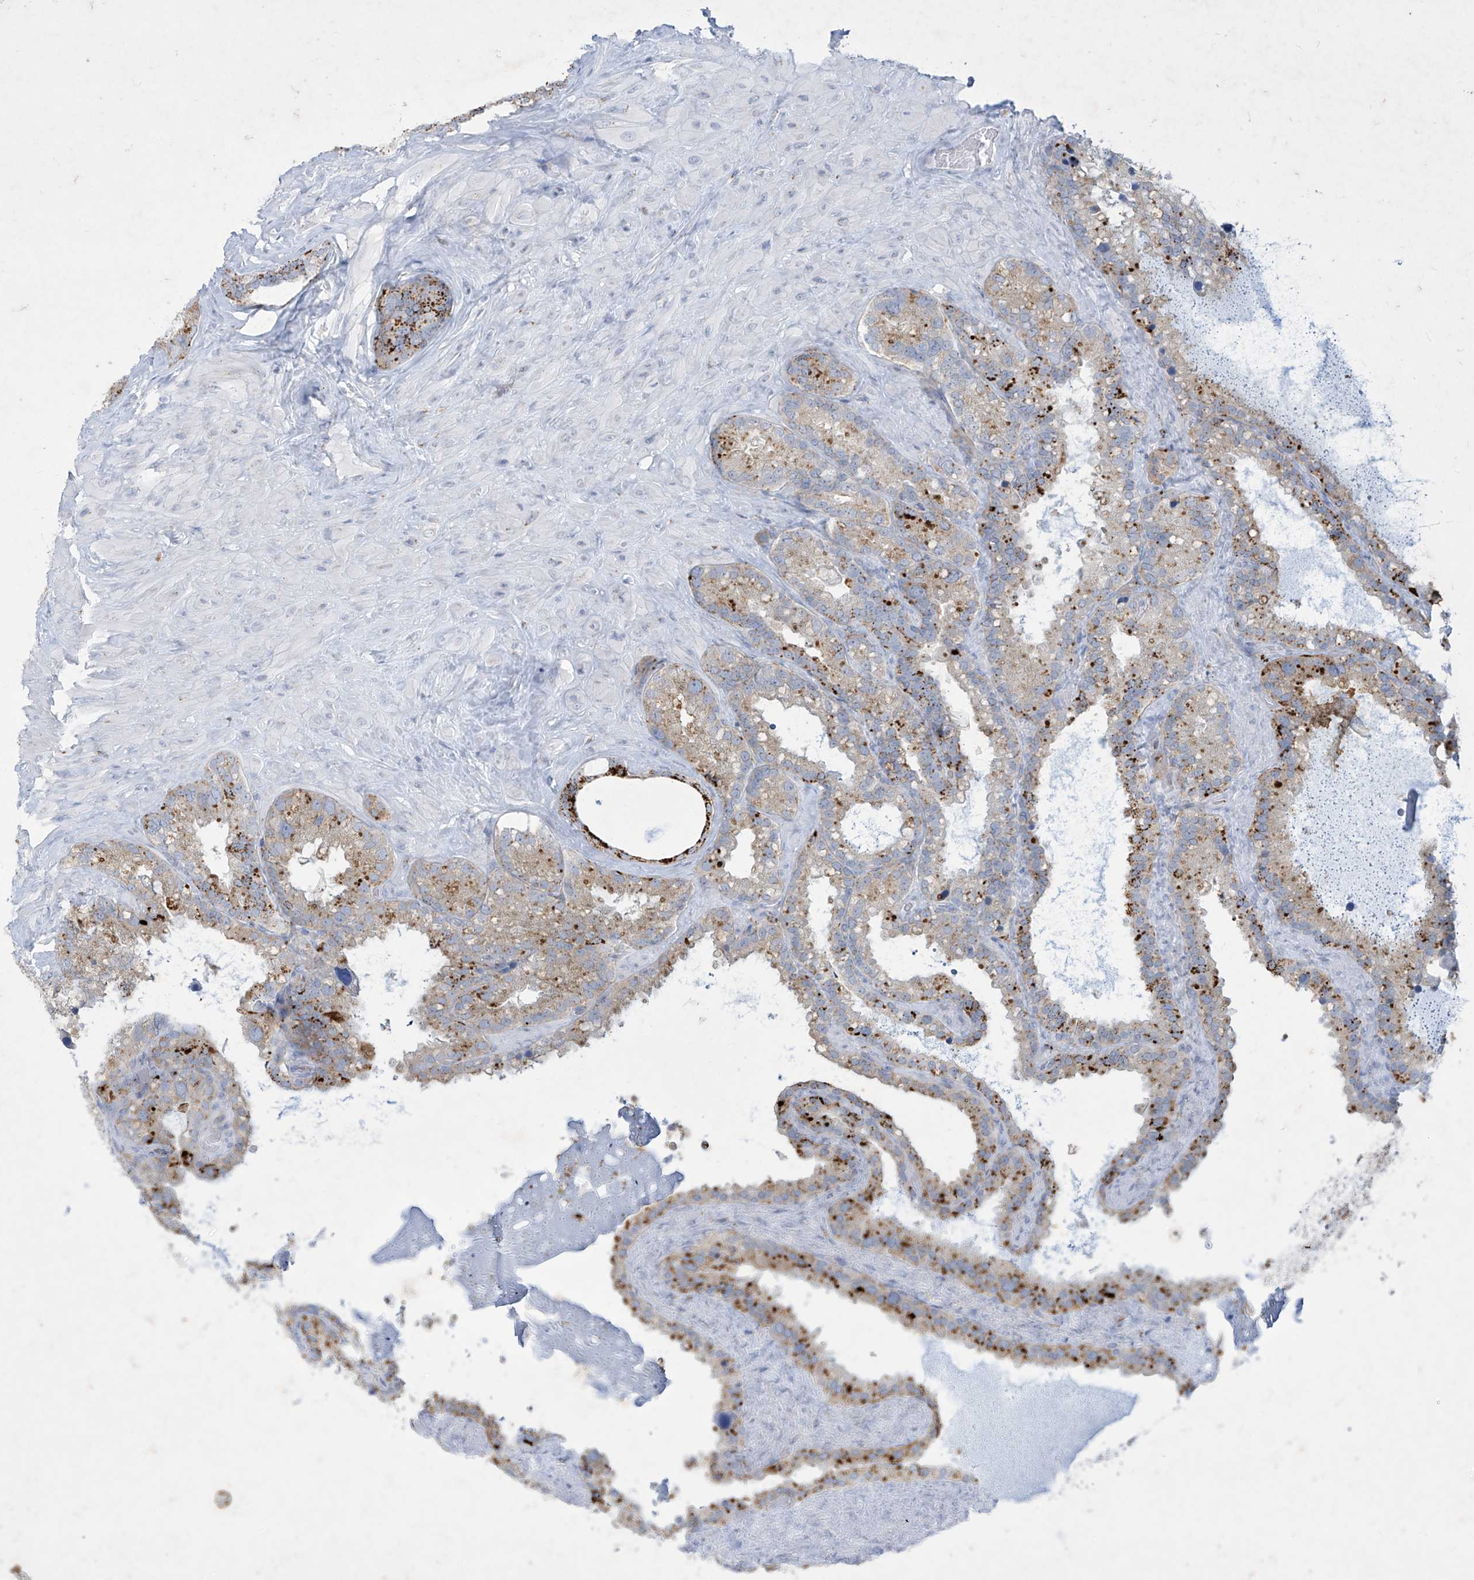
{"staining": {"intensity": "moderate", "quantity": ">75%", "location": "cytoplasmic/membranous"}, "tissue": "seminal vesicle", "cell_type": "Glandular cells", "image_type": "normal", "snomed": [{"axis": "morphology", "description": "Normal tissue, NOS"}, {"axis": "topography", "description": "Prostate"}, {"axis": "topography", "description": "Seminal veicle"}], "caption": "Immunohistochemical staining of unremarkable seminal vesicle demonstrates >75% levels of moderate cytoplasmic/membranous protein staining in about >75% of glandular cells.", "gene": "GPR137C", "patient": {"sex": "male", "age": 68}}